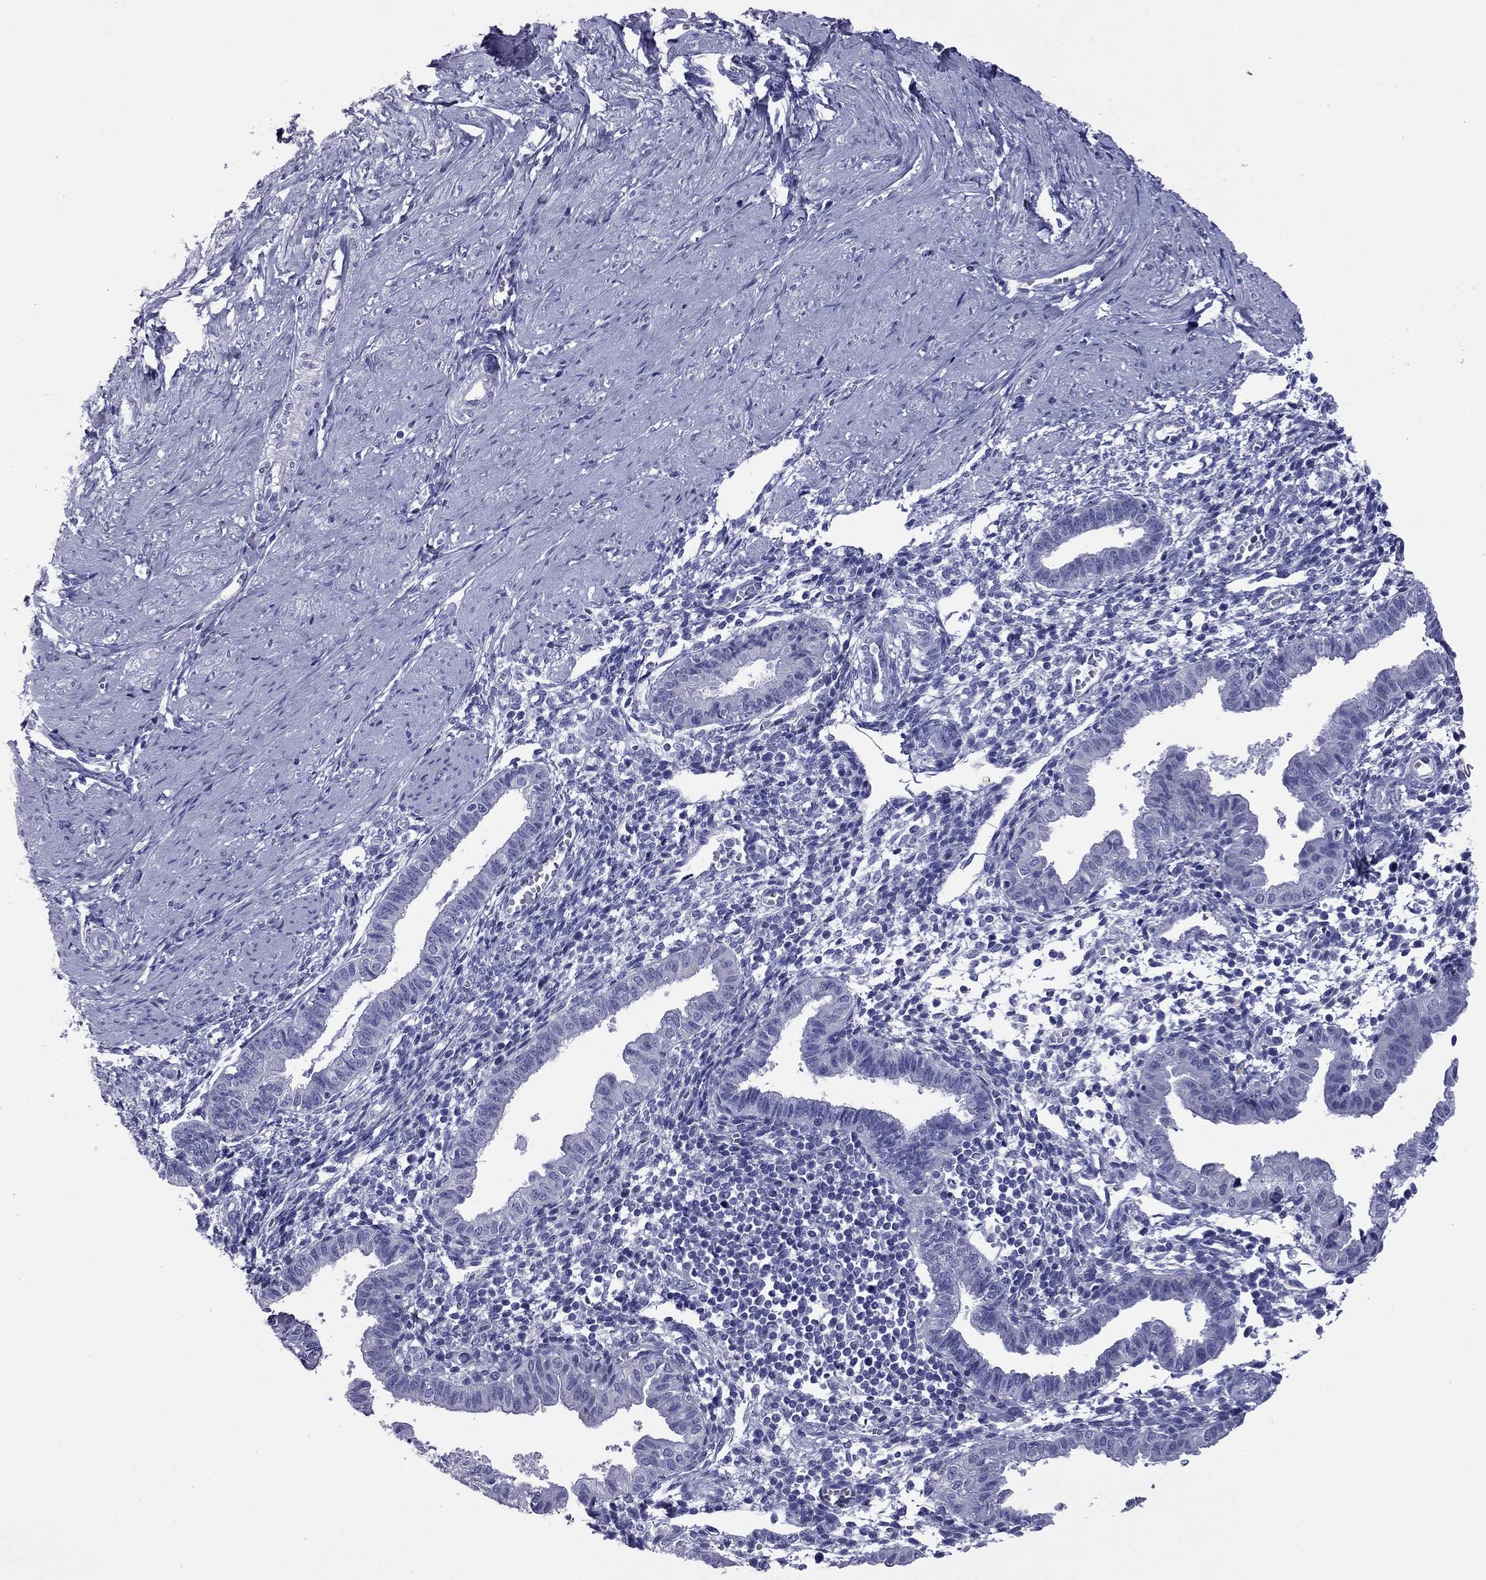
{"staining": {"intensity": "negative", "quantity": "none", "location": "none"}, "tissue": "endometrium", "cell_type": "Cells in endometrial stroma", "image_type": "normal", "snomed": [{"axis": "morphology", "description": "Normal tissue, NOS"}, {"axis": "topography", "description": "Endometrium"}], "caption": "Immunohistochemistry image of benign endometrium: human endometrium stained with DAB demonstrates no significant protein positivity in cells in endometrial stroma.", "gene": "ODF4", "patient": {"sex": "female", "age": 37}}